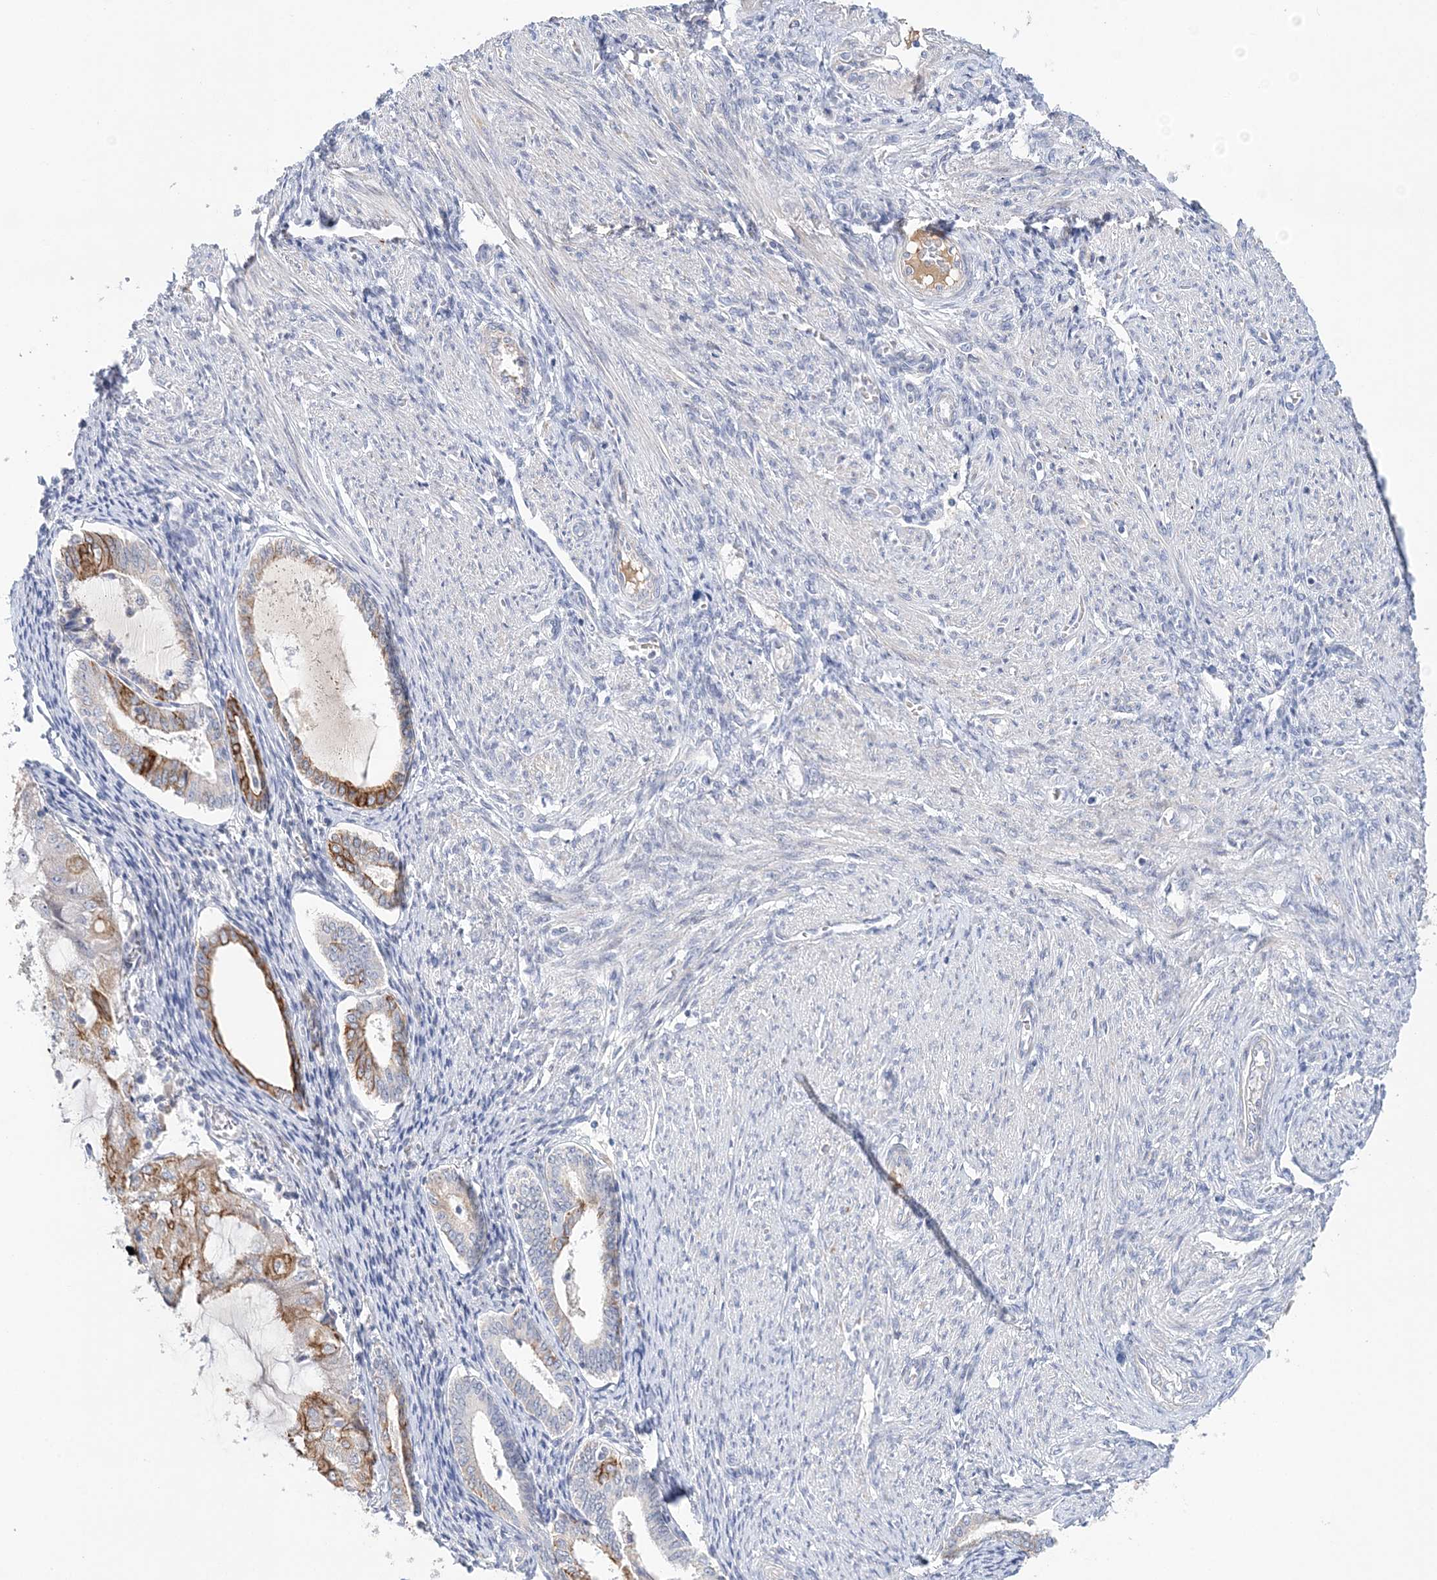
{"staining": {"intensity": "moderate", "quantity": "<25%", "location": "cytoplasmic/membranous"}, "tissue": "endometrial cancer", "cell_type": "Tumor cells", "image_type": "cancer", "snomed": [{"axis": "morphology", "description": "Adenocarcinoma, NOS"}, {"axis": "topography", "description": "Endometrium"}], "caption": "Immunohistochemistry (IHC) image of neoplastic tissue: human endometrial cancer stained using IHC reveals low levels of moderate protein expression localized specifically in the cytoplasmic/membranous of tumor cells, appearing as a cytoplasmic/membranous brown color.", "gene": "LRRIQ4", "patient": {"sex": "female", "age": 81}}